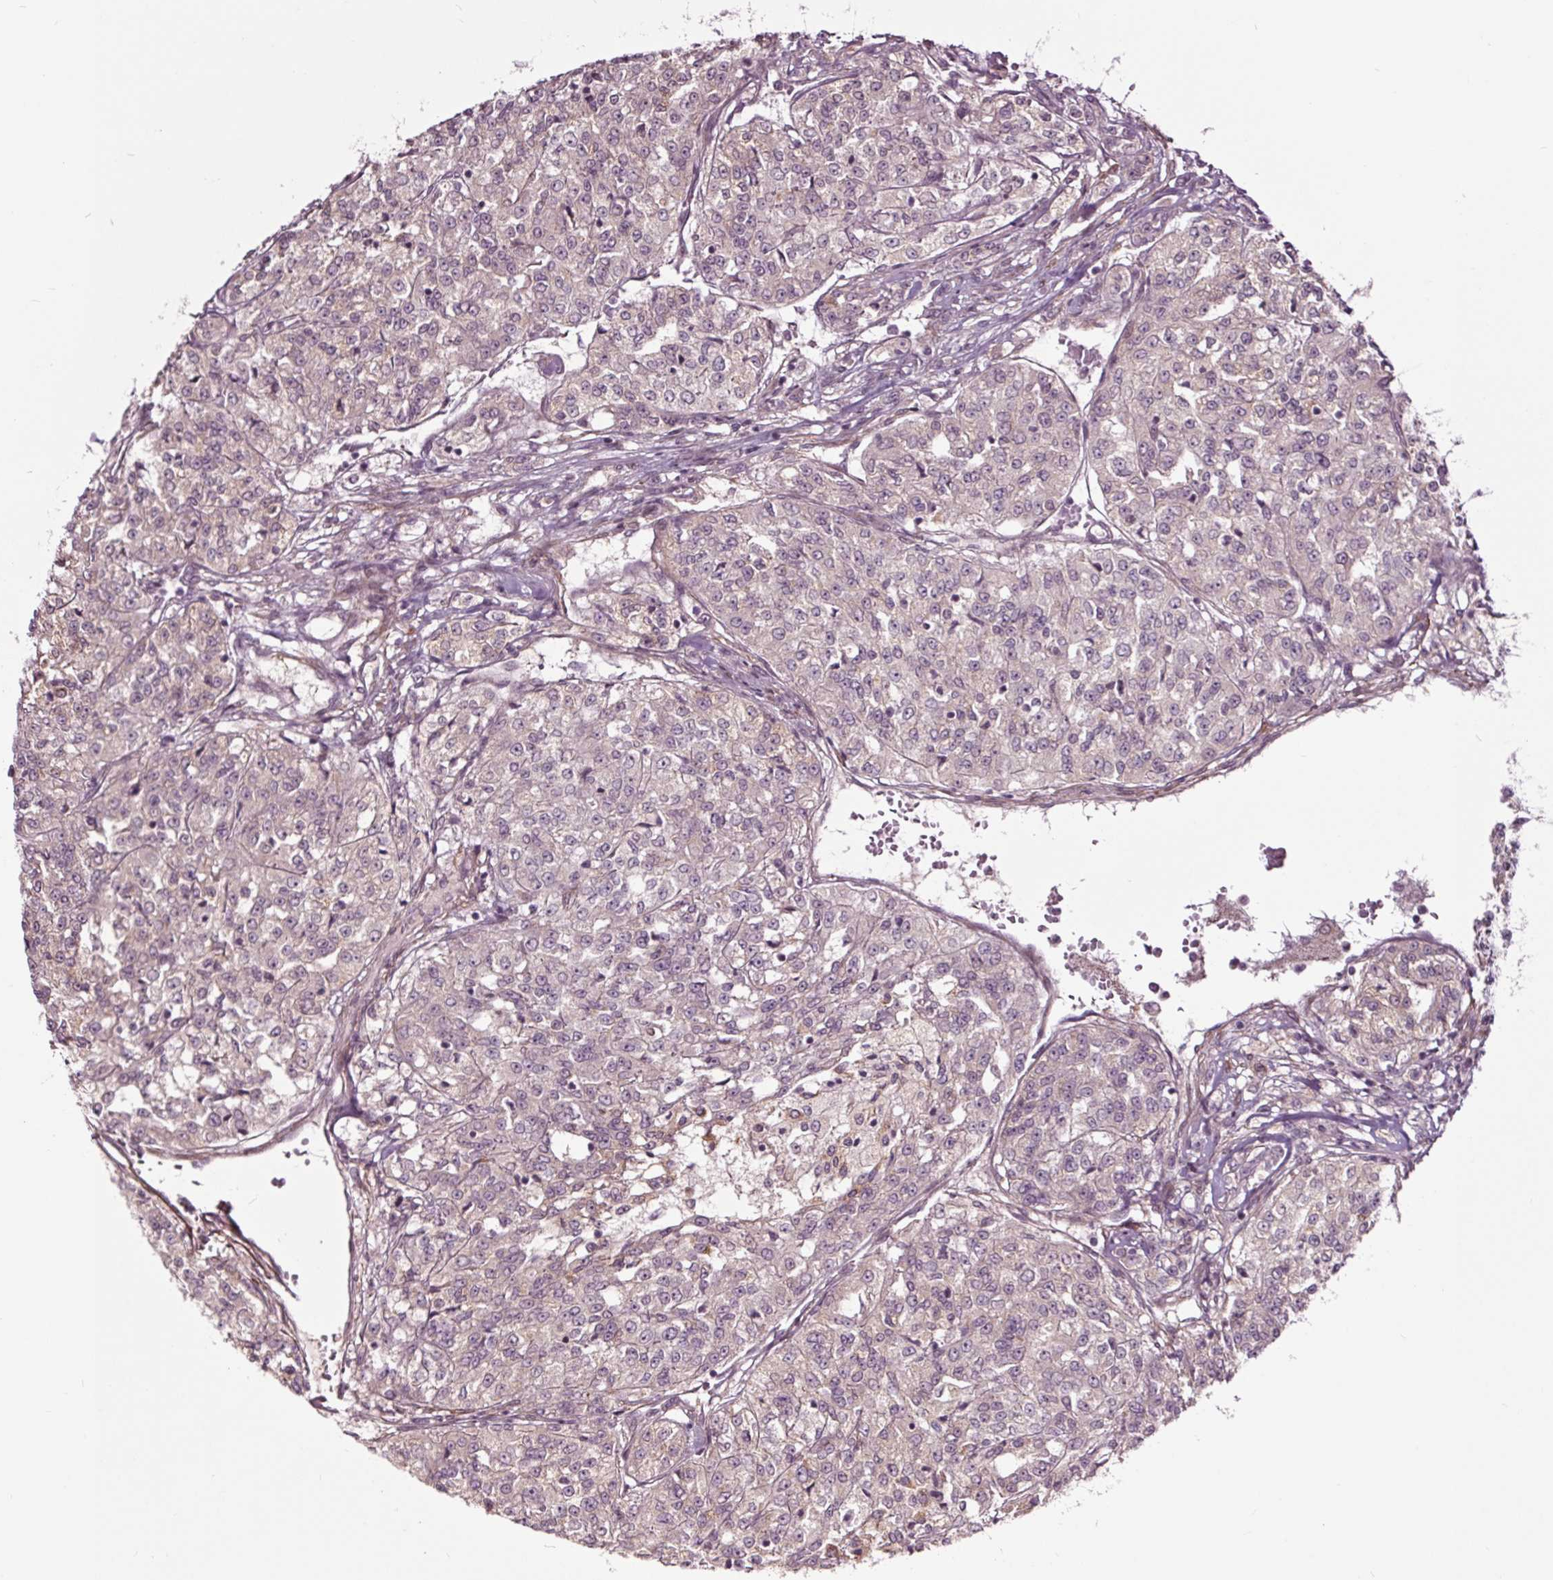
{"staining": {"intensity": "negative", "quantity": "none", "location": "none"}, "tissue": "renal cancer", "cell_type": "Tumor cells", "image_type": "cancer", "snomed": [{"axis": "morphology", "description": "Adenocarcinoma, NOS"}, {"axis": "topography", "description": "Kidney"}], "caption": "Renal cancer was stained to show a protein in brown. There is no significant expression in tumor cells. Nuclei are stained in blue.", "gene": "HAUS5", "patient": {"sex": "female", "age": 63}}